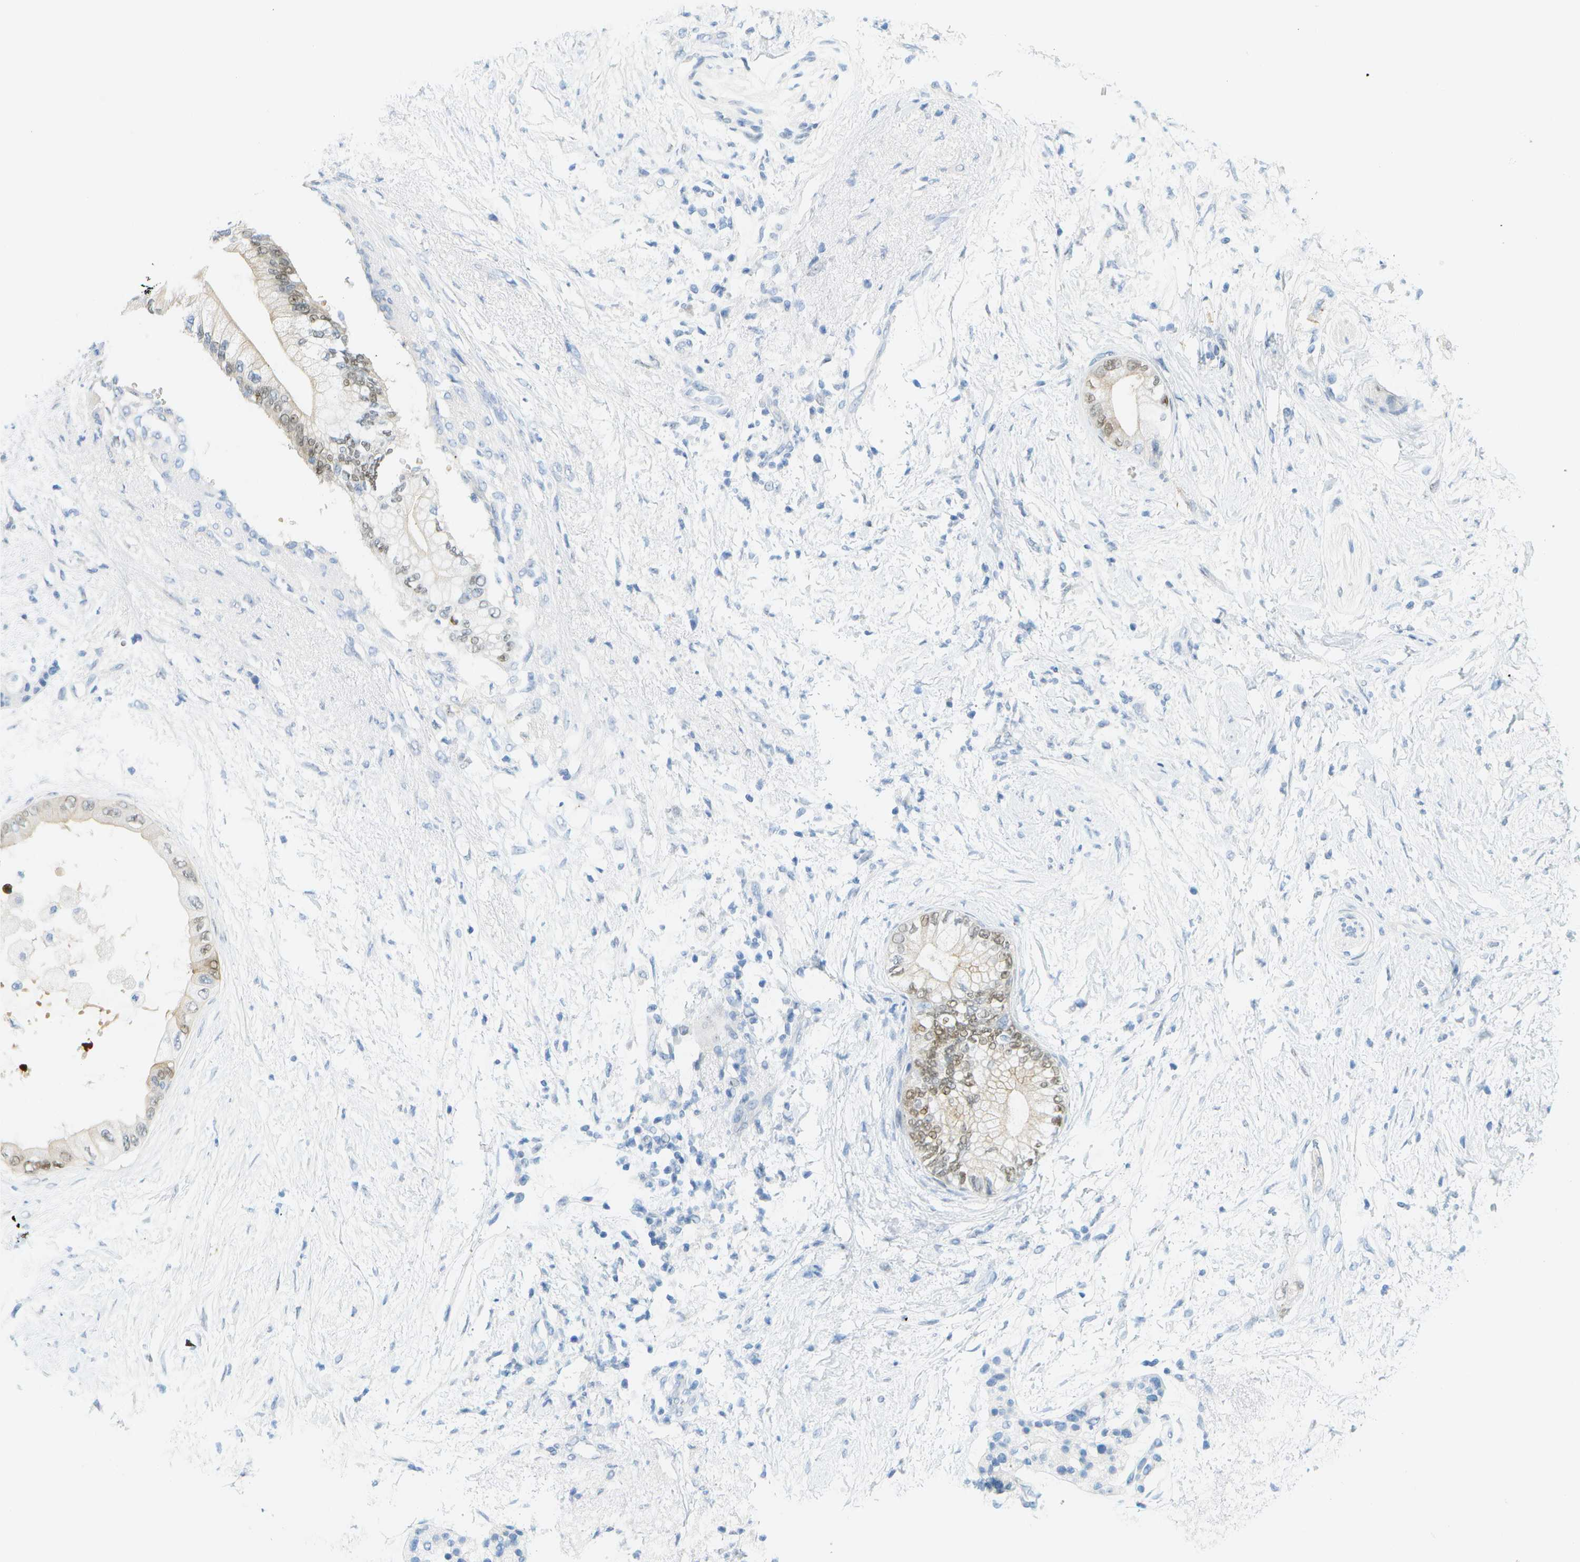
{"staining": {"intensity": "weak", "quantity": "<25%", "location": "nuclear"}, "tissue": "pancreatic cancer", "cell_type": "Tumor cells", "image_type": "cancer", "snomed": [{"axis": "morphology", "description": "Normal tissue, NOS"}, {"axis": "morphology", "description": "Adenocarcinoma, NOS"}, {"axis": "topography", "description": "Pancreas"}, {"axis": "topography", "description": "Duodenum"}], "caption": "Immunohistochemistry of pancreatic cancer displays no positivity in tumor cells.", "gene": "CUL9", "patient": {"sex": "female", "age": 60}}